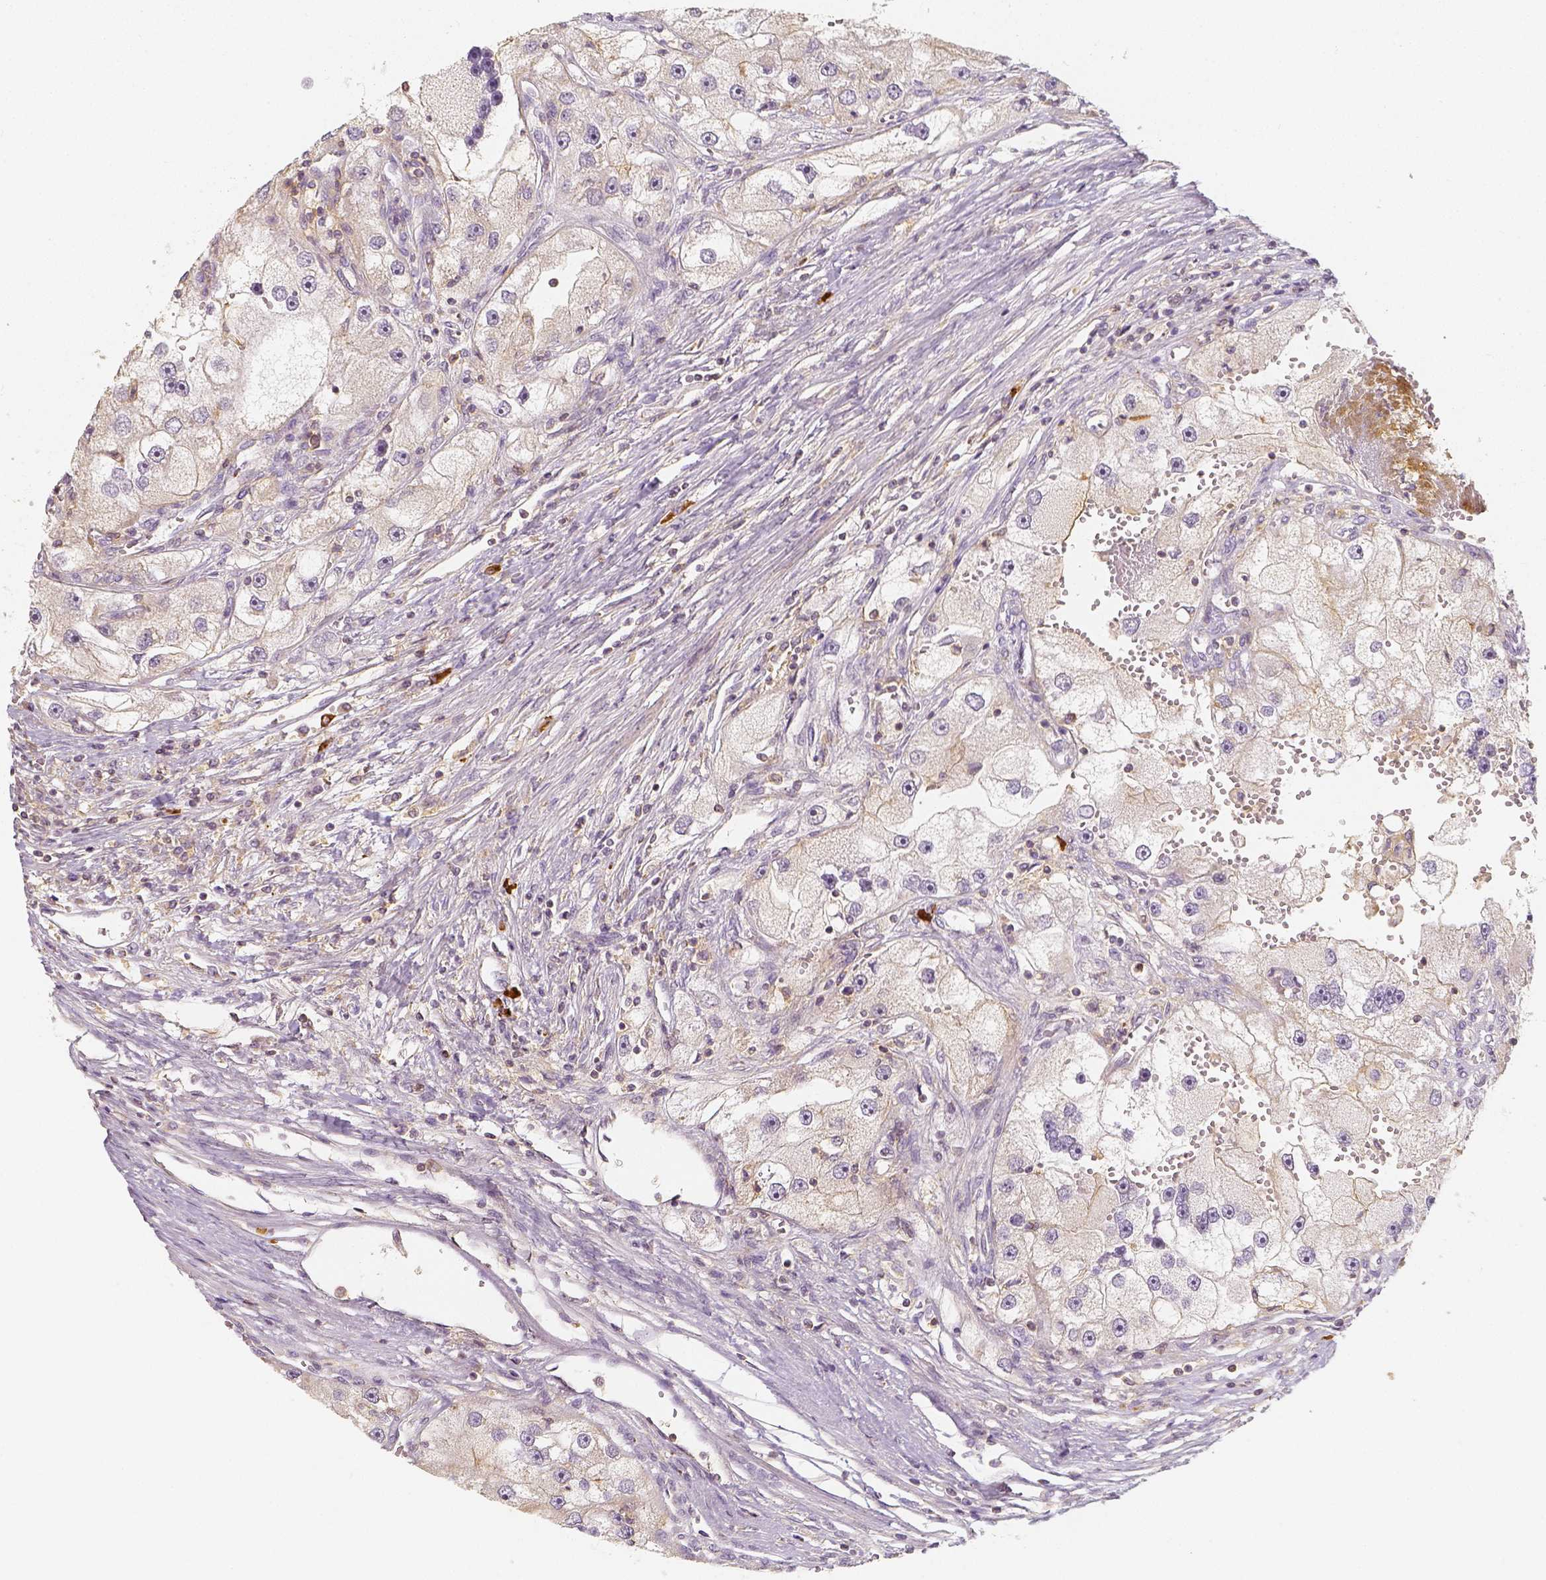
{"staining": {"intensity": "negative", "quantity": "none", "location": "none"}, "tissue": "renal cancer", "cell_type": "Tumor cells", "image_type": "cancer", "snomed": [{"axis": "morphology", "description": "Adenocarcinoma, NOS"}, {"axis": "topography", "description": "Kidney"}], "caption": "This is an immunohistochemistry image of renal adenocarcinoma. There is no positivity in tumor cells.", "gene": "PTPRJ", "patient": {"sex": "male", "age": 63}}